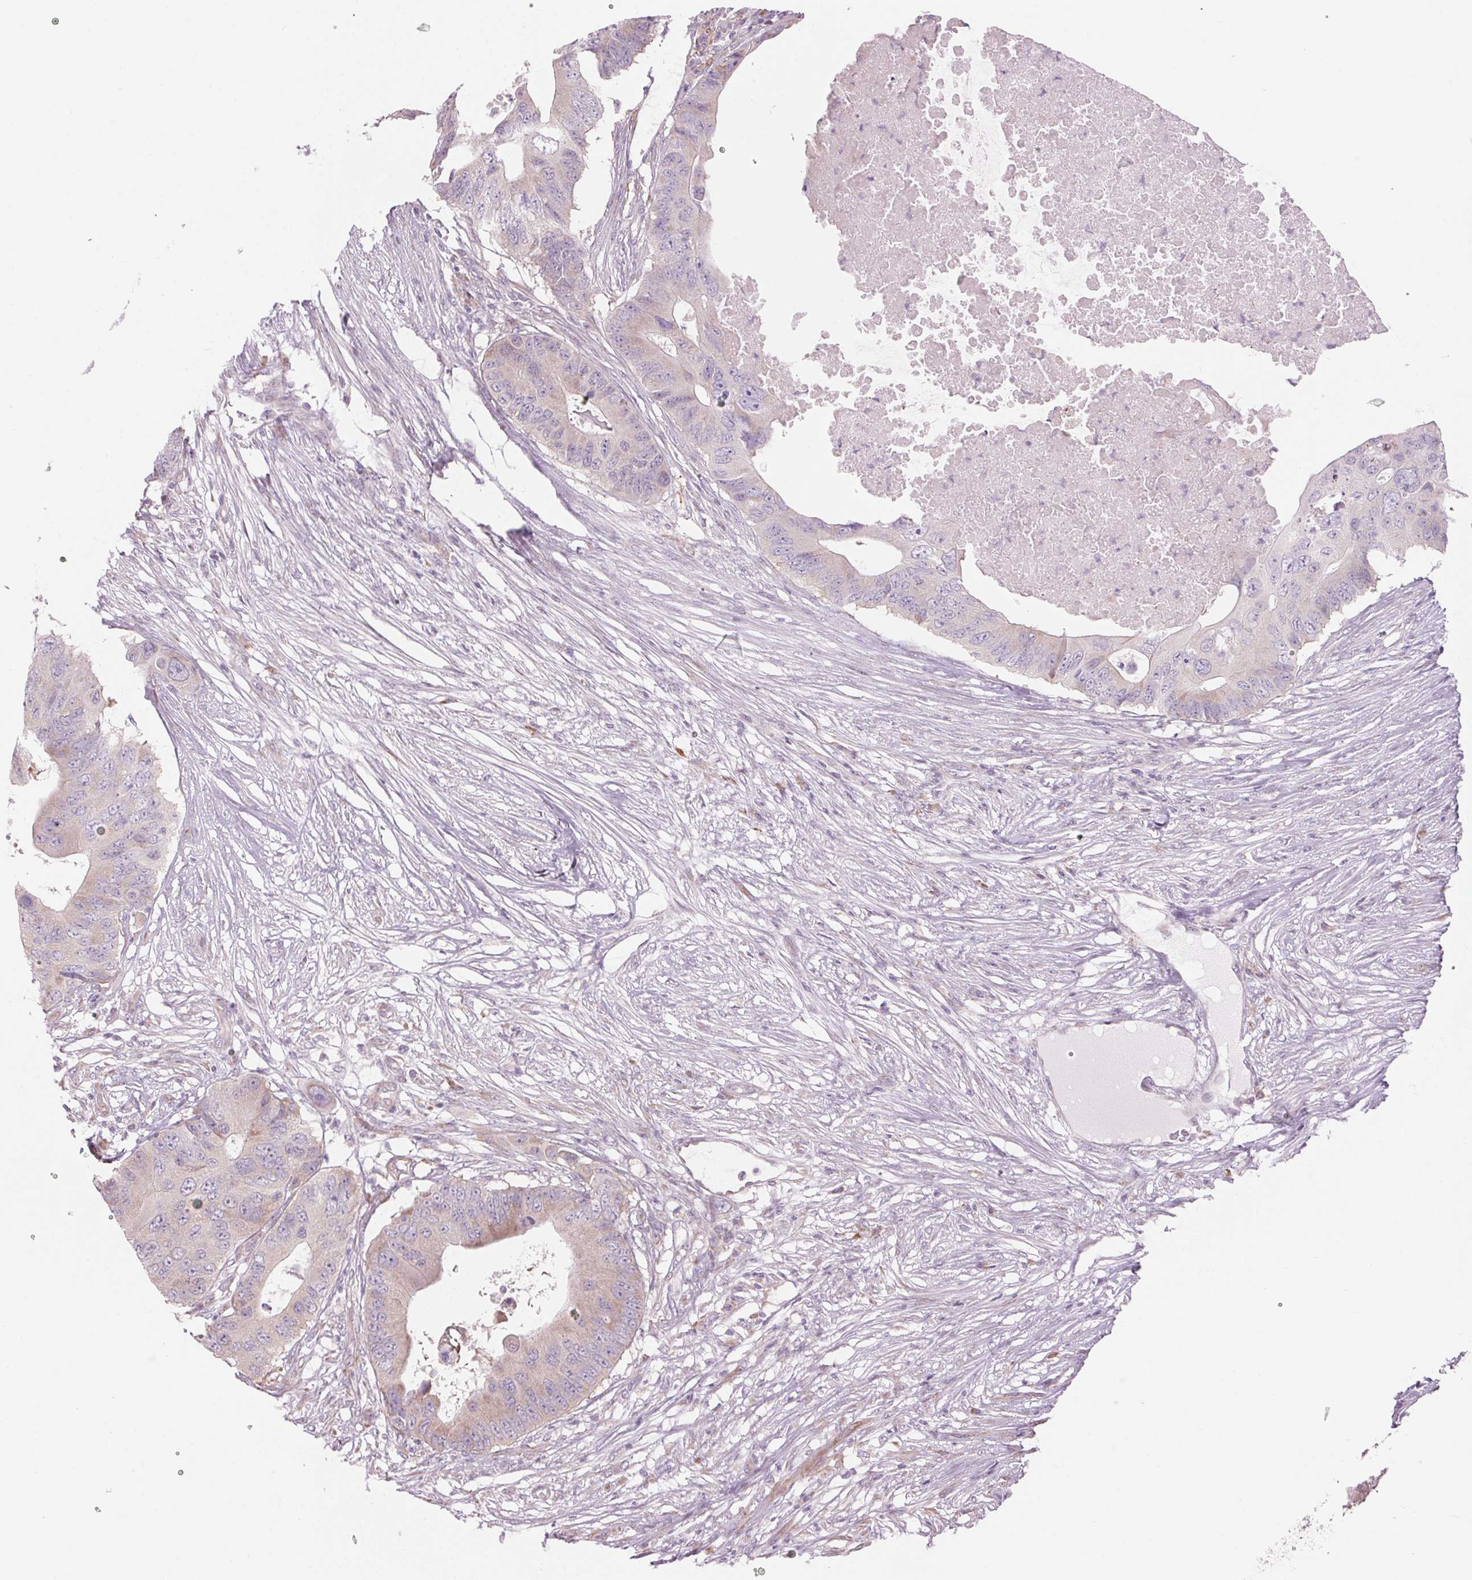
{"staining": {"intensity": "weak", "quantity": "<25%", "location": "cytoplasmic/membranous"}, "tissue": "colorectal cancer", "cell_type": "Tumor cells", "image_type": "cancer", "snomed": [{"axis": "morphology", "description": "Adenocarcinoma, NOS"}, {"axis": "topography", "description": "Colon"}], "caption": "The photomicrograph reveals no significant staining in tumor cells of colorectal adenocarcinoma. (DAB (3,3'-diaminobenzidine) immunohistochemistry, high magnification).", "gene": "GNMT", "patient": {"sex": "male", "age": 71}}